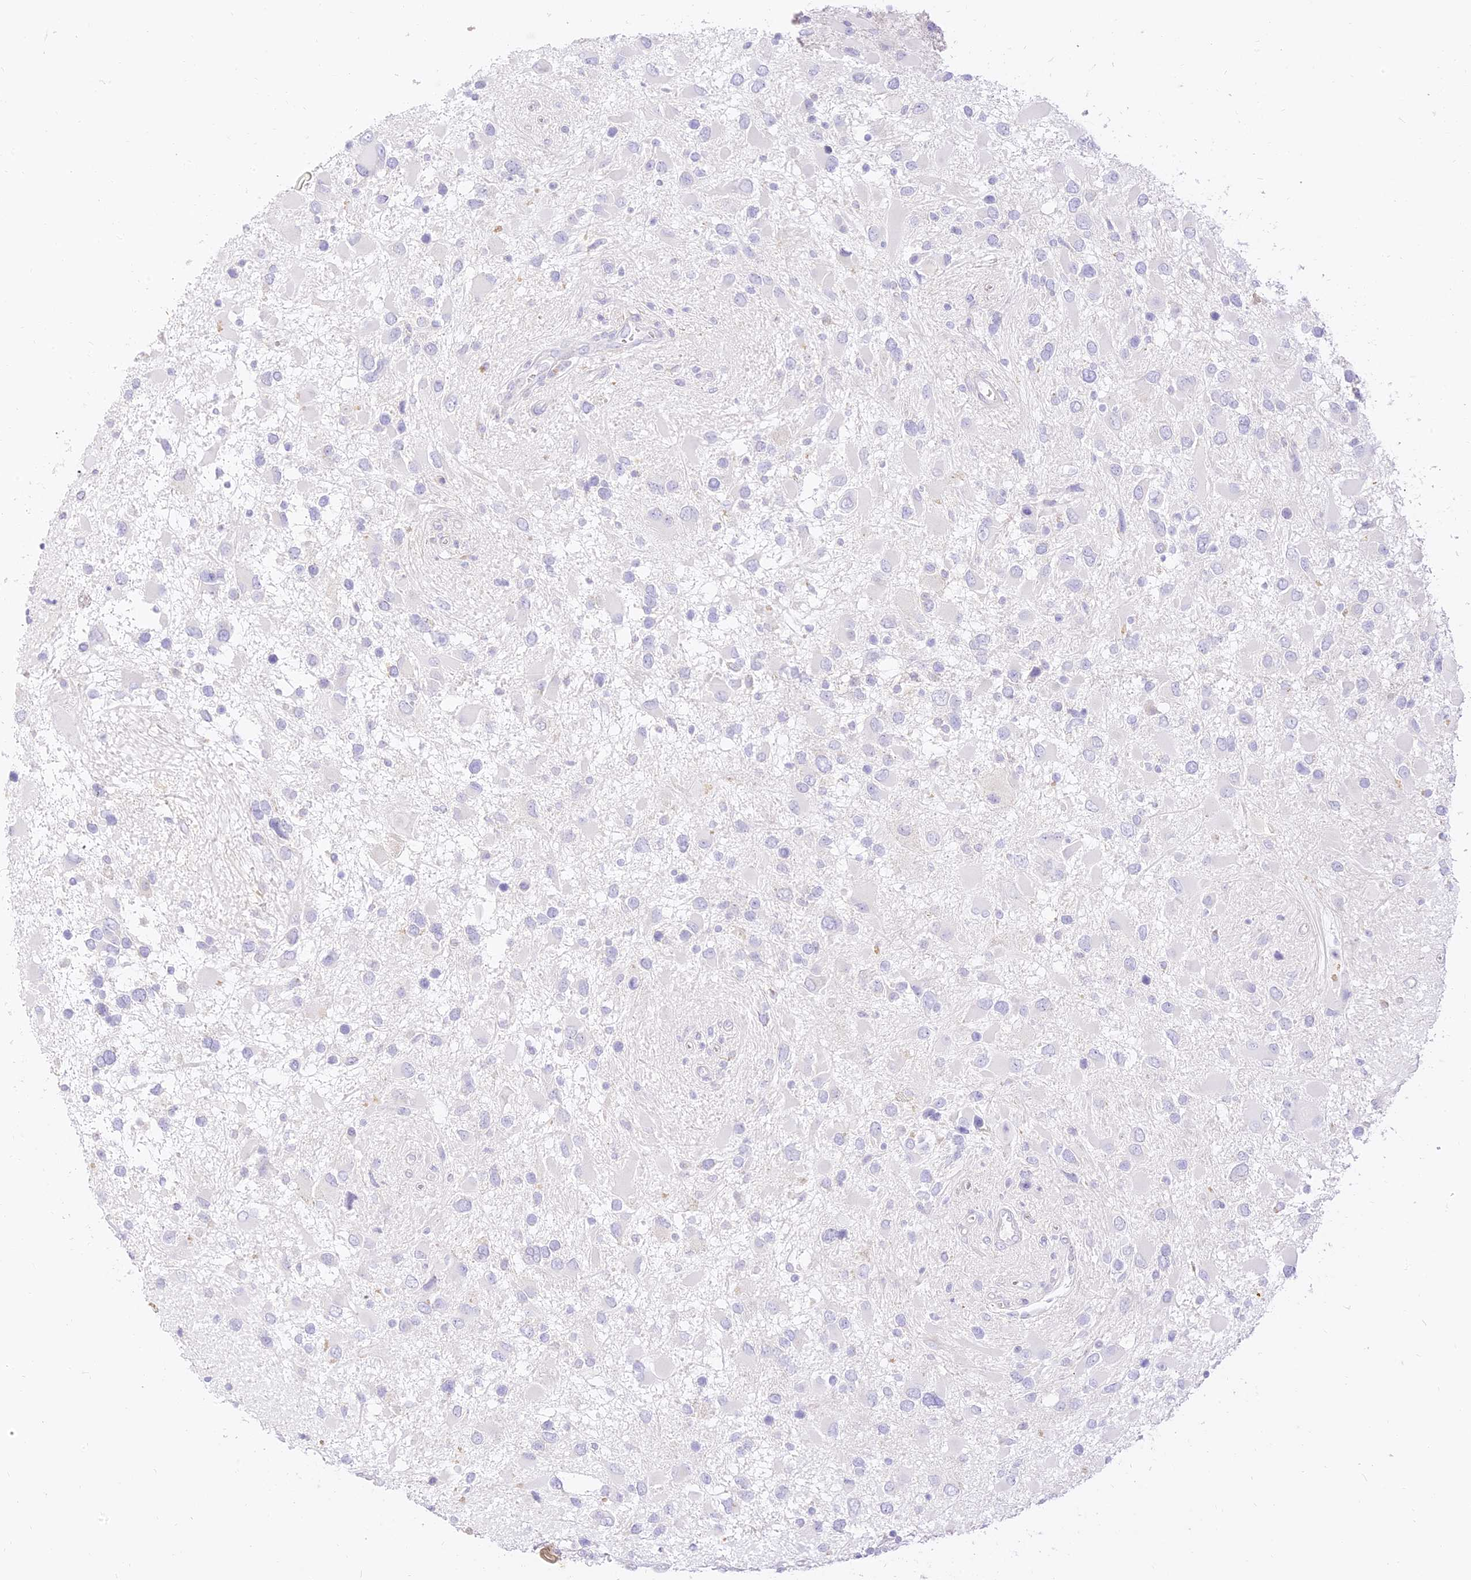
{"staining": {"intensity": "negative", "quantity": "none", "location": "none"}, "tissue": "glioma", "cell_type": "Tumor cells", "image_type": "cancer", "snomed": [{"axis": "morphology", "description": "Glioma, malignant, High grade"}, {"axis": "topography", "description": "Brain"}], "caption": "There is no significant expression in tumor cells of high-grade glioma (malignant). (DAB (3,3'-diaminobenzidine) immunohistochemistry (IHC) visualized using brightfield microscopy, high magnification).", "gene": "SEC13", "patient": {"sex": "male", "age": 53}}